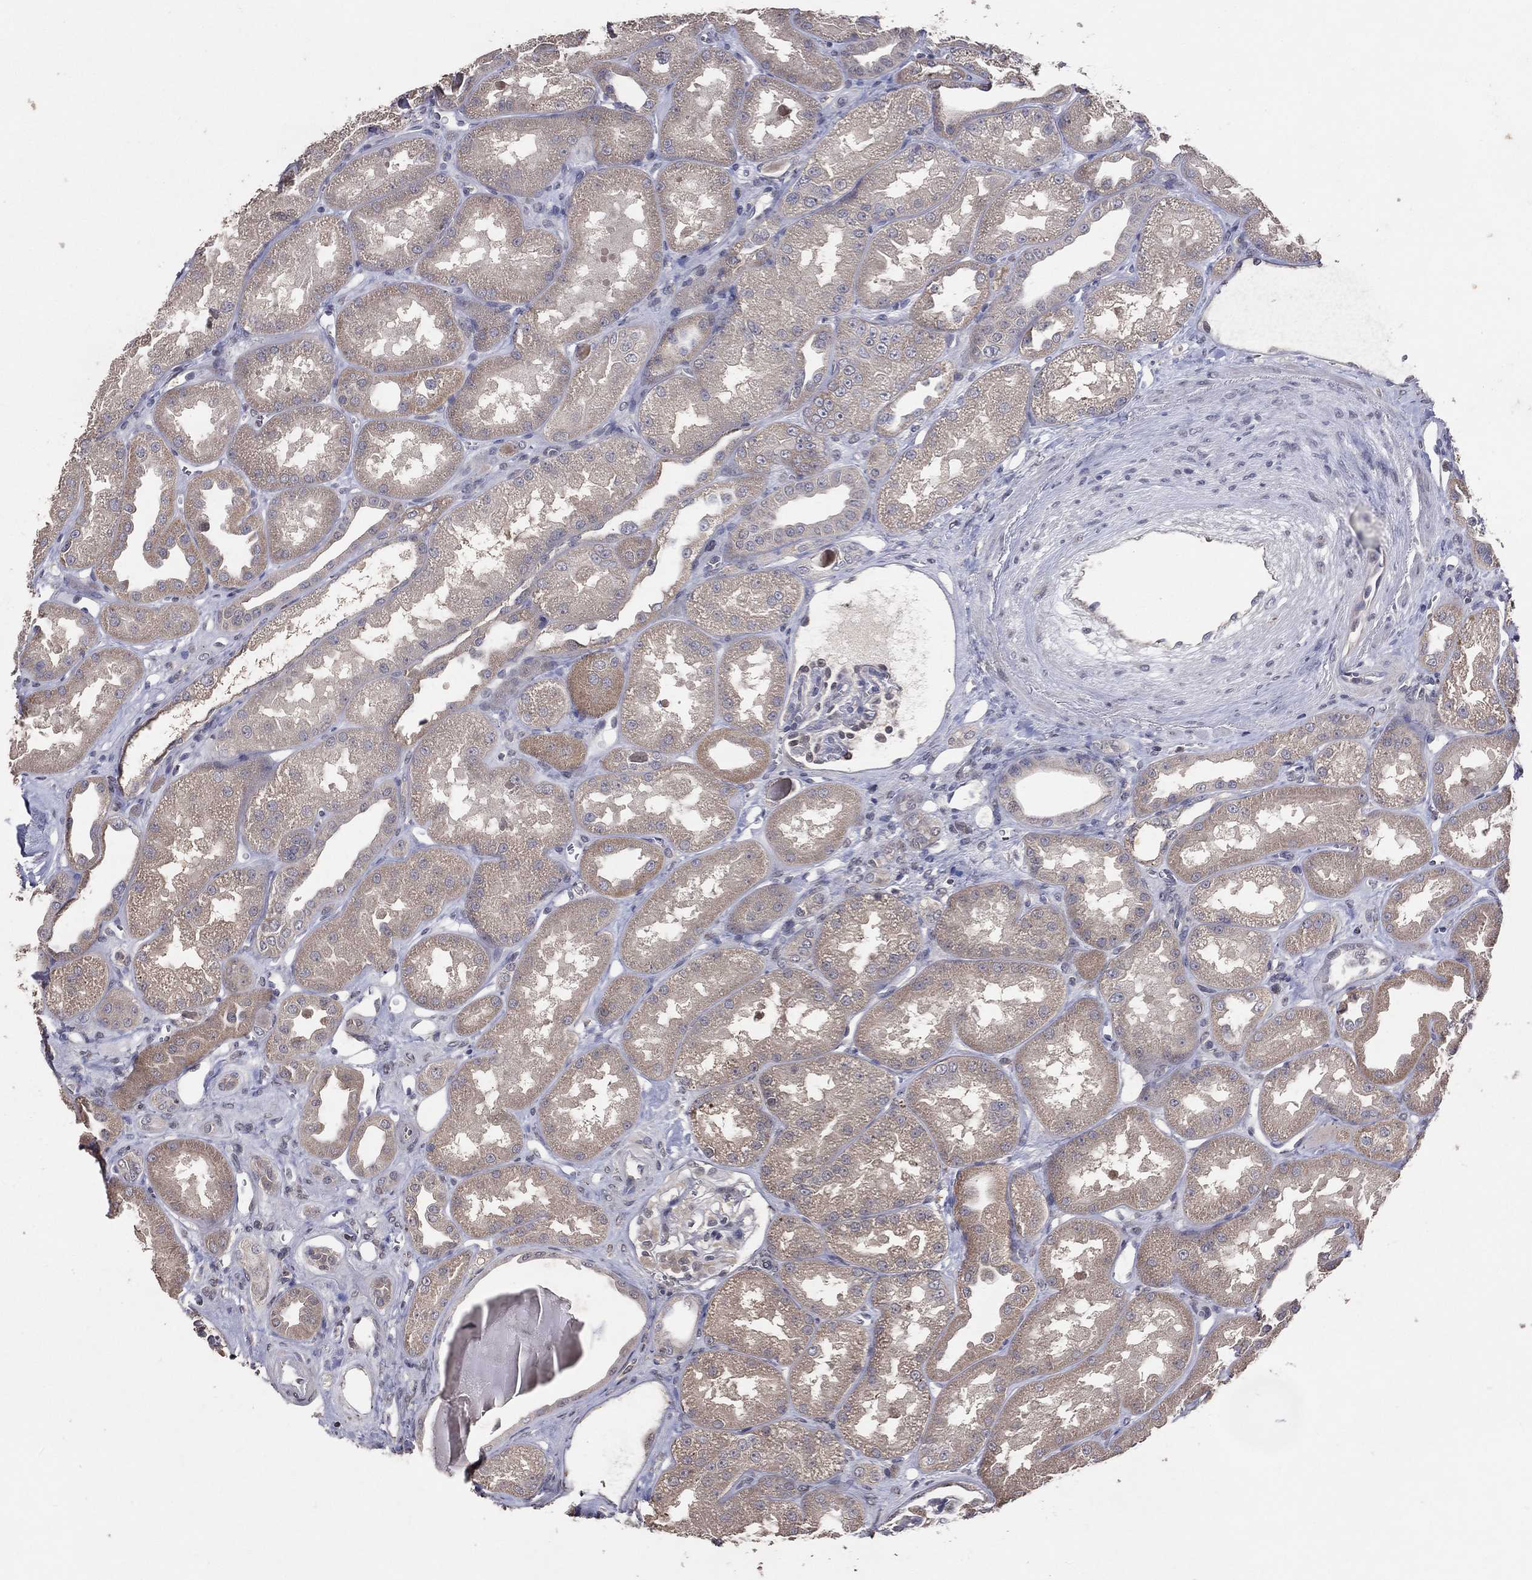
{"staining": {"intensity": "negative", "quantity": "none", "location": "none"}, "tissue": "kidney", "cell_type": "Cells in glomeruli", "image_type": "normal", "snomed": [{"axis": "morphology", "description": "Normal tissue, NOS"}, {"axis": "topography", "description": "Kidney"}], "caption": "This is an IHC histopathology image of normal human kidney. There is no staining in cells in glomeruli.", "gene": "DNAH7", "patient": {"sex": "male", "age": 61}}